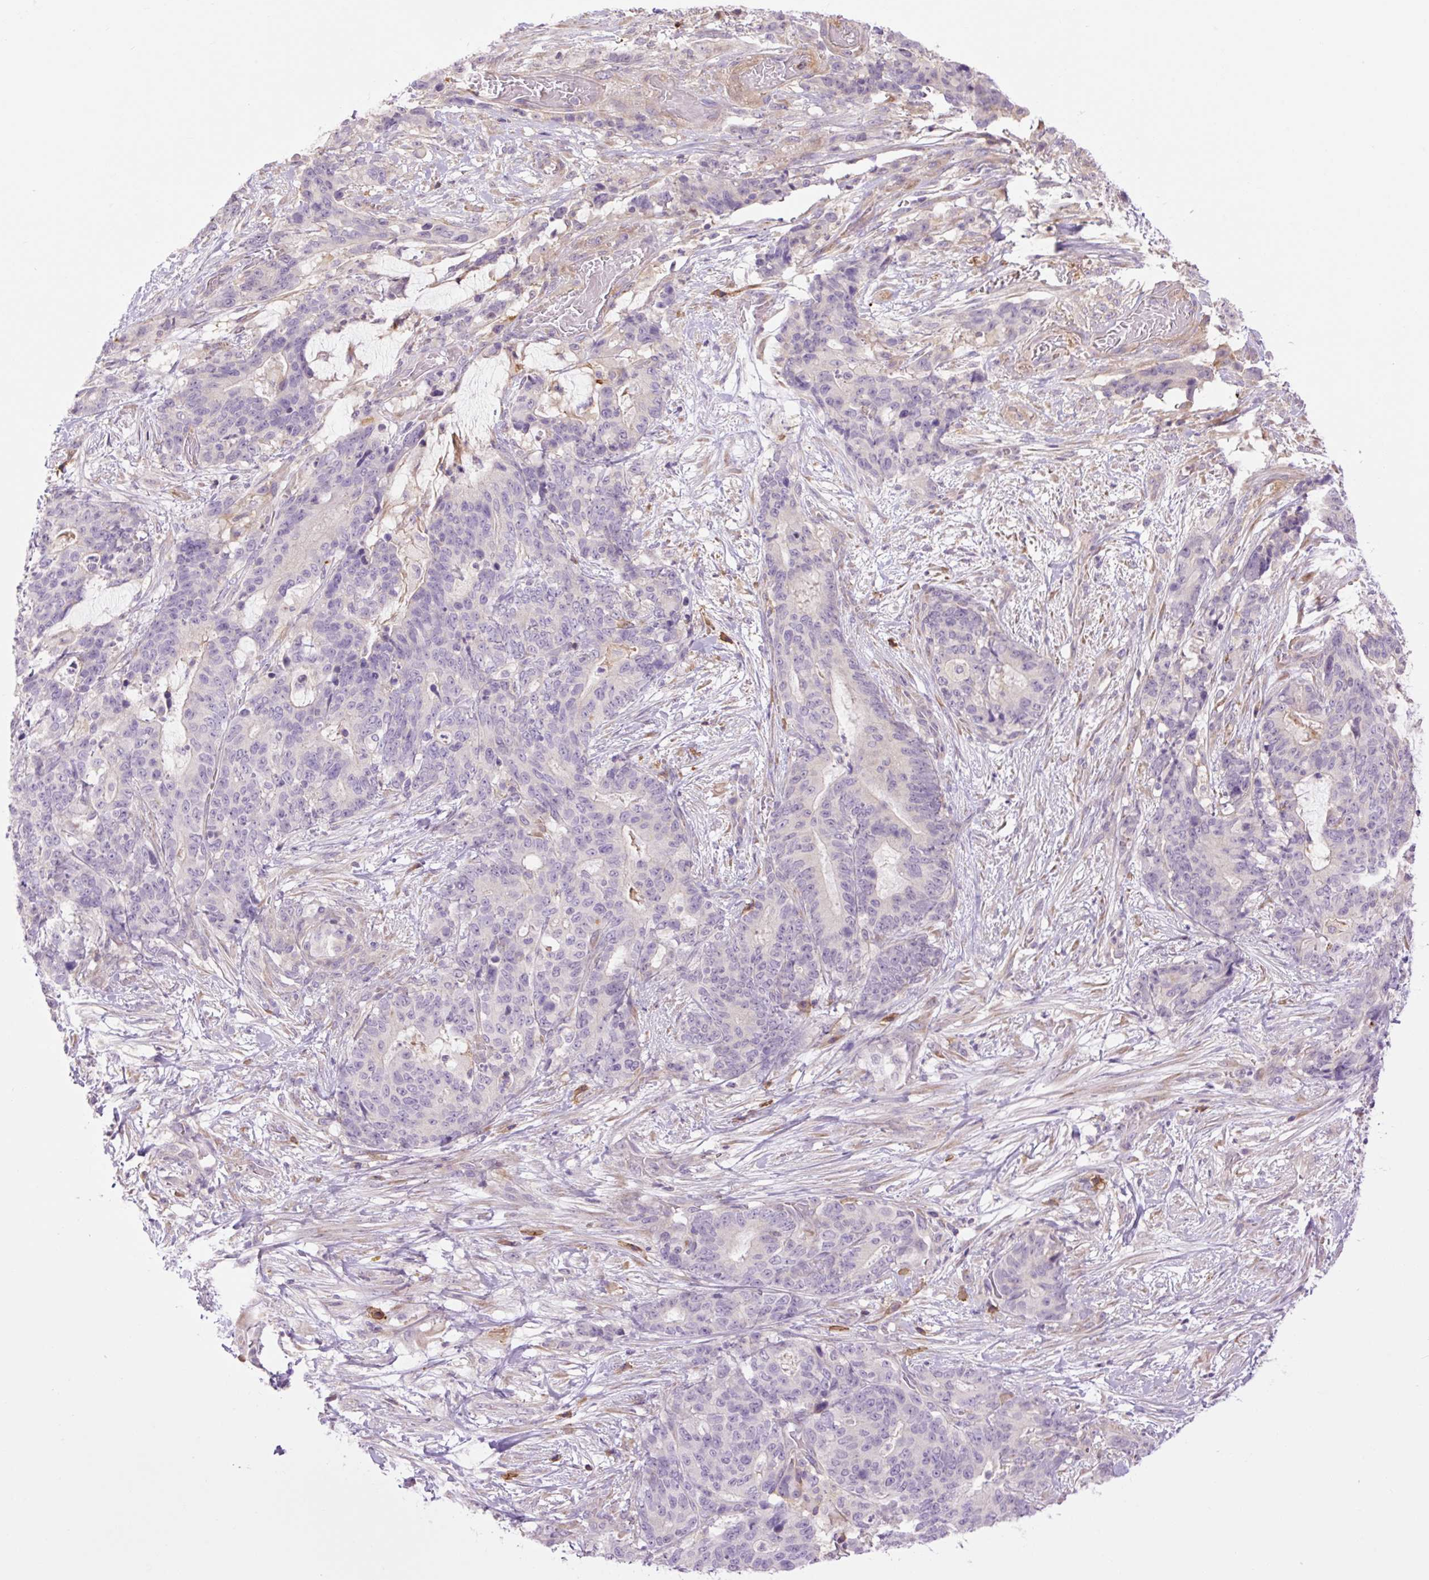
{"staining": {"intensity": "negative", "quantity": "none", "location": "none"}, "tissue": "stomach cancer", "cell_type": "Tumor cells", "image_type": "cancer", "snomed": [{"axis": "morphology", "description": "Normal tissue, NOS"}, {"axis": "morphology", "description": "Adenocarcinoma, NOS"}, {"axis": "topography", "description": "Stomach"}], "caption": "IHC image of neoplastic tissue: stomach adenocarcinoma stained with DAB reveals no significant protein staining in tumor cells. (Immunohistochemistry, brightfield microscopy, high magnification).", "gene": "GRID2", "patient": {"sex": "female", "age": 64}}